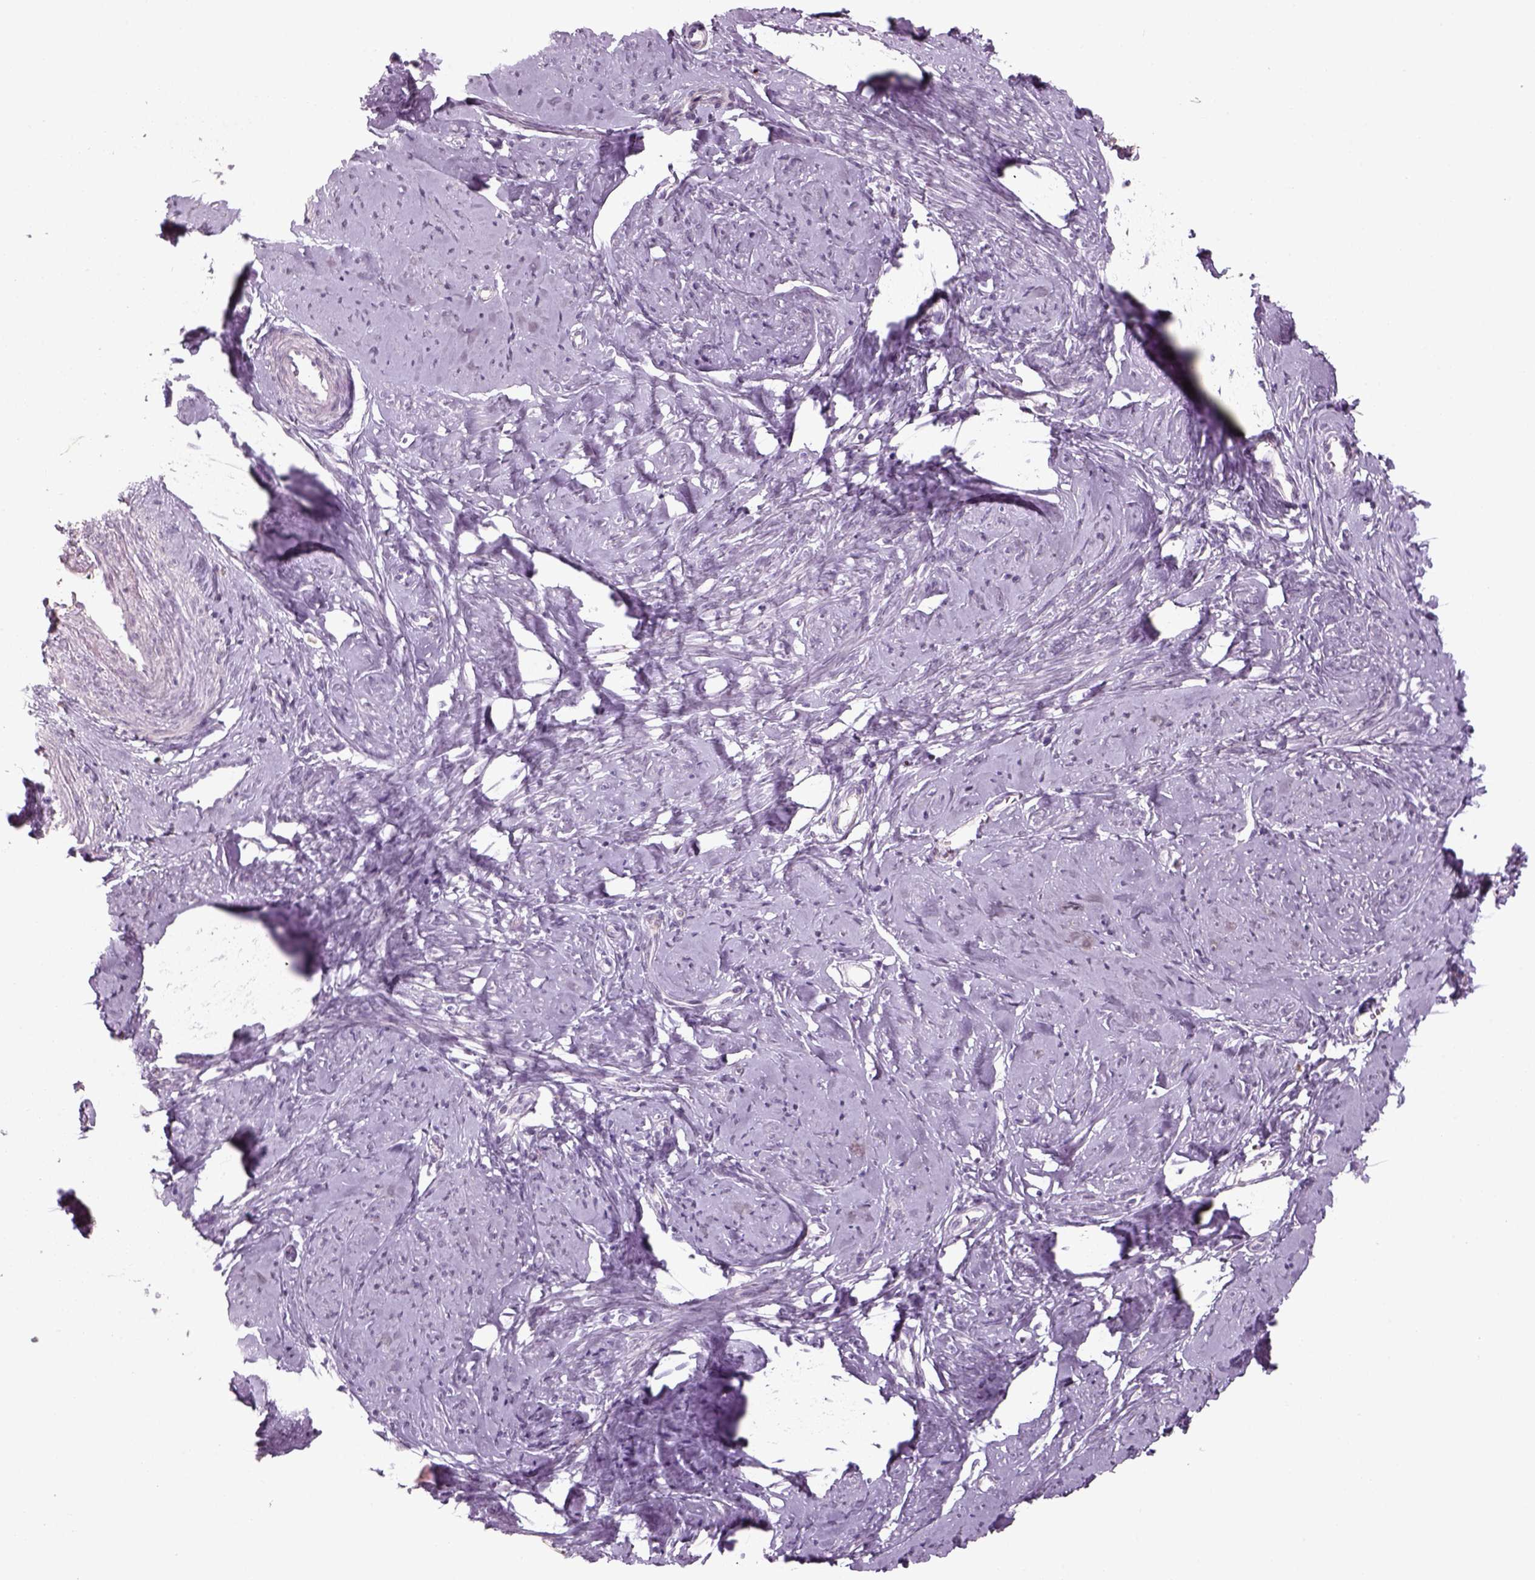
{"staining": {"intensity": "negative", "quantity": "none", "location": "none"}, "tissue": "smooth muscle", "cell_type": "Smooth muscle cells", "image_type": "normal", "snomed": [{"axis": "morphology", "description": "Normal tissue, NOS"}, {"axis": "topography", "description": "Smooth muscle"}], "caption": "The micrograph reveals no significant expression in smooth muscle cells of smooth muscle.", "gene": "PENK", "patient": {"sex": "female", "age": 48}}